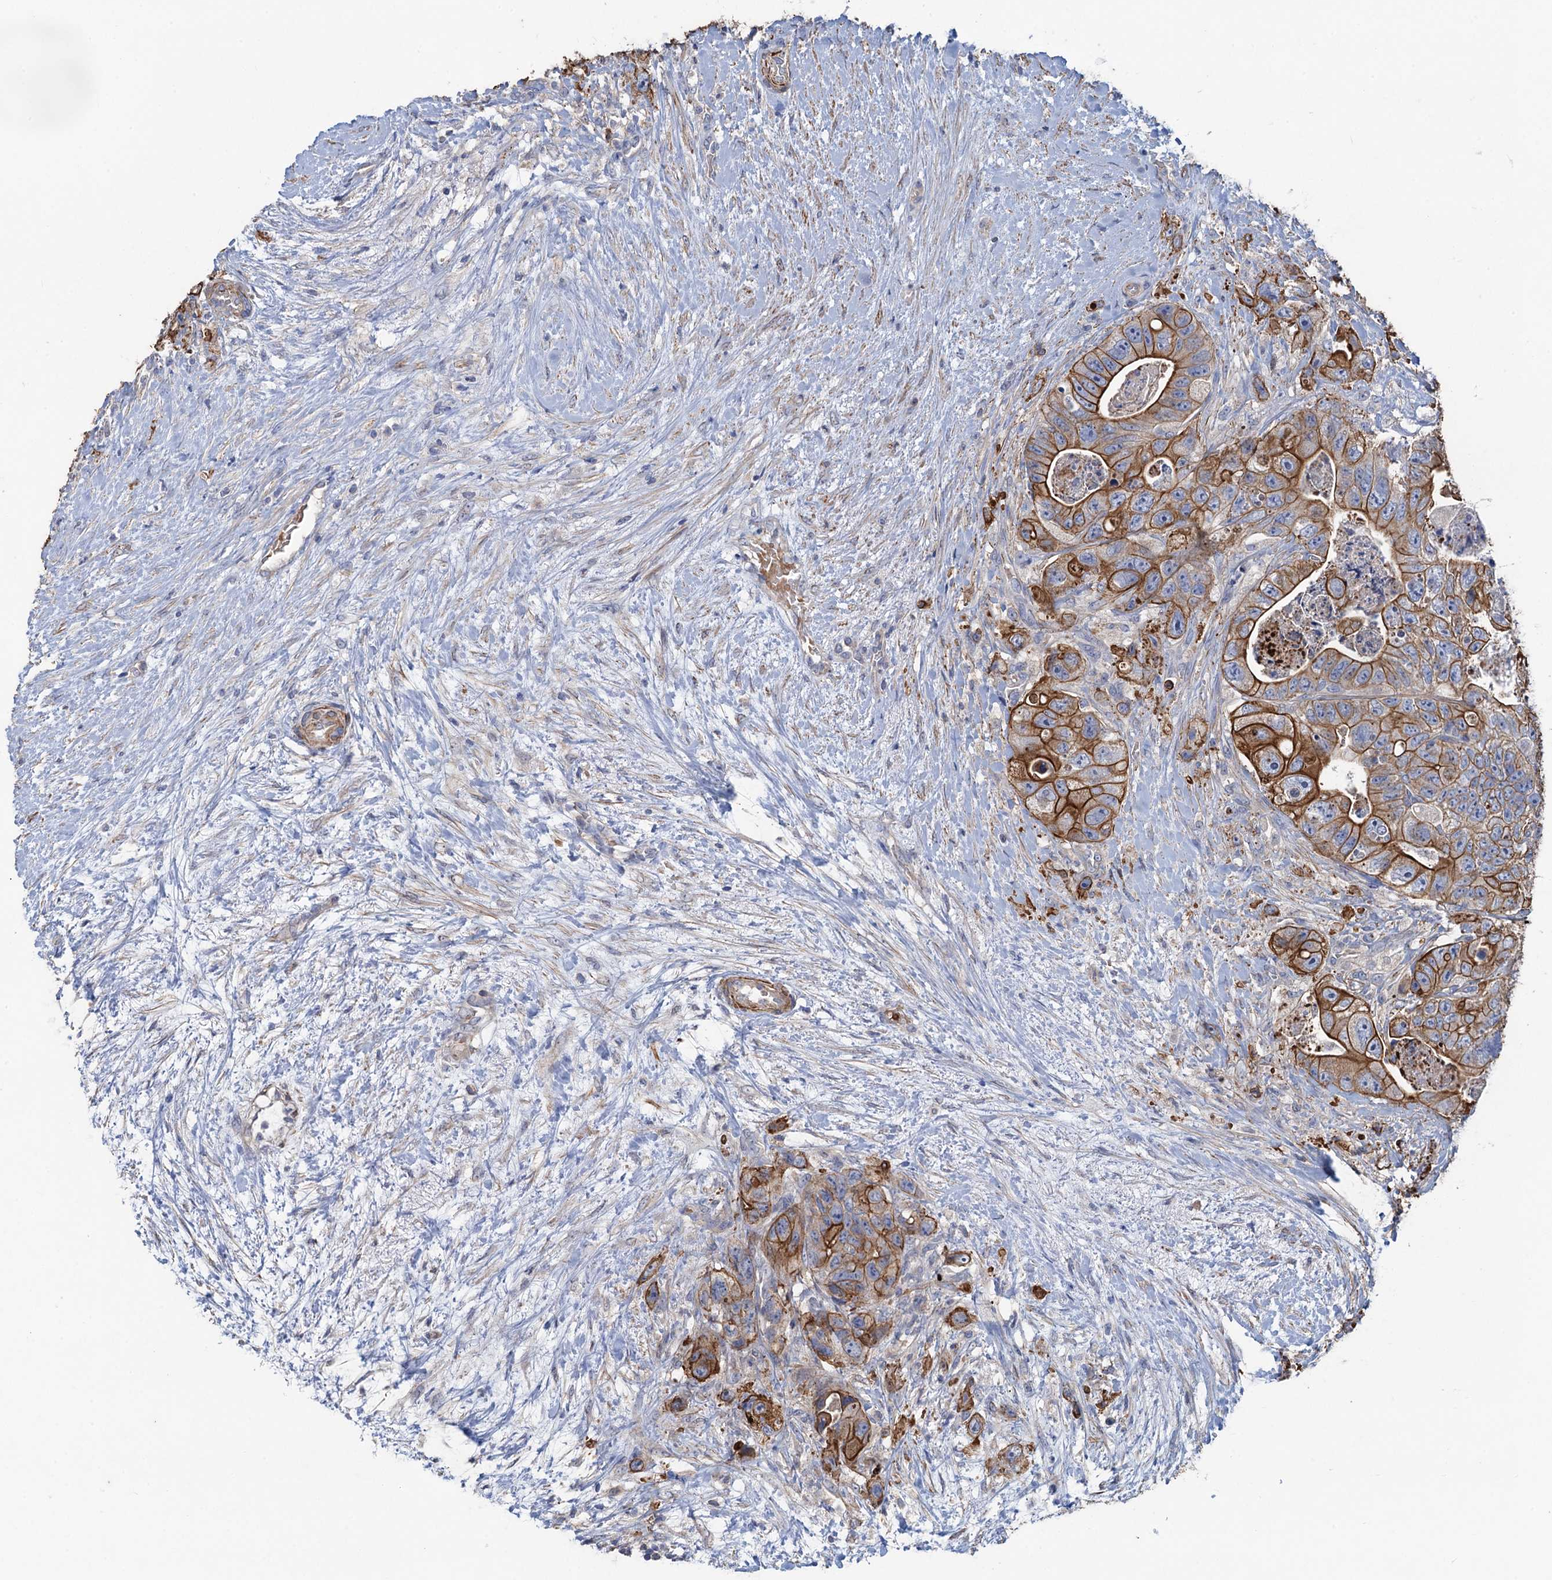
{"staining": {"intensity": "strong", "quantity": ">75%", "location": "cytoplasmic/membranous"}, "tissue": "colorectal cancer", "cell_type": "Tumor cells", "image_type": "cancer", "snomed": [{"axis": "morphology", "description": "Adenocarcinoma, NOS"}, {"axis": "topography", "description": "Colon"}], "caption": "The histopathology image demonstrates staining of colorectal cancer (adenocarcinoma), revealing strong cytoplasmic/membranous protein expression (brown color) within tumor cells.", "gene": "SMCO3", "patient": {"sex": "female", "age": 46}}